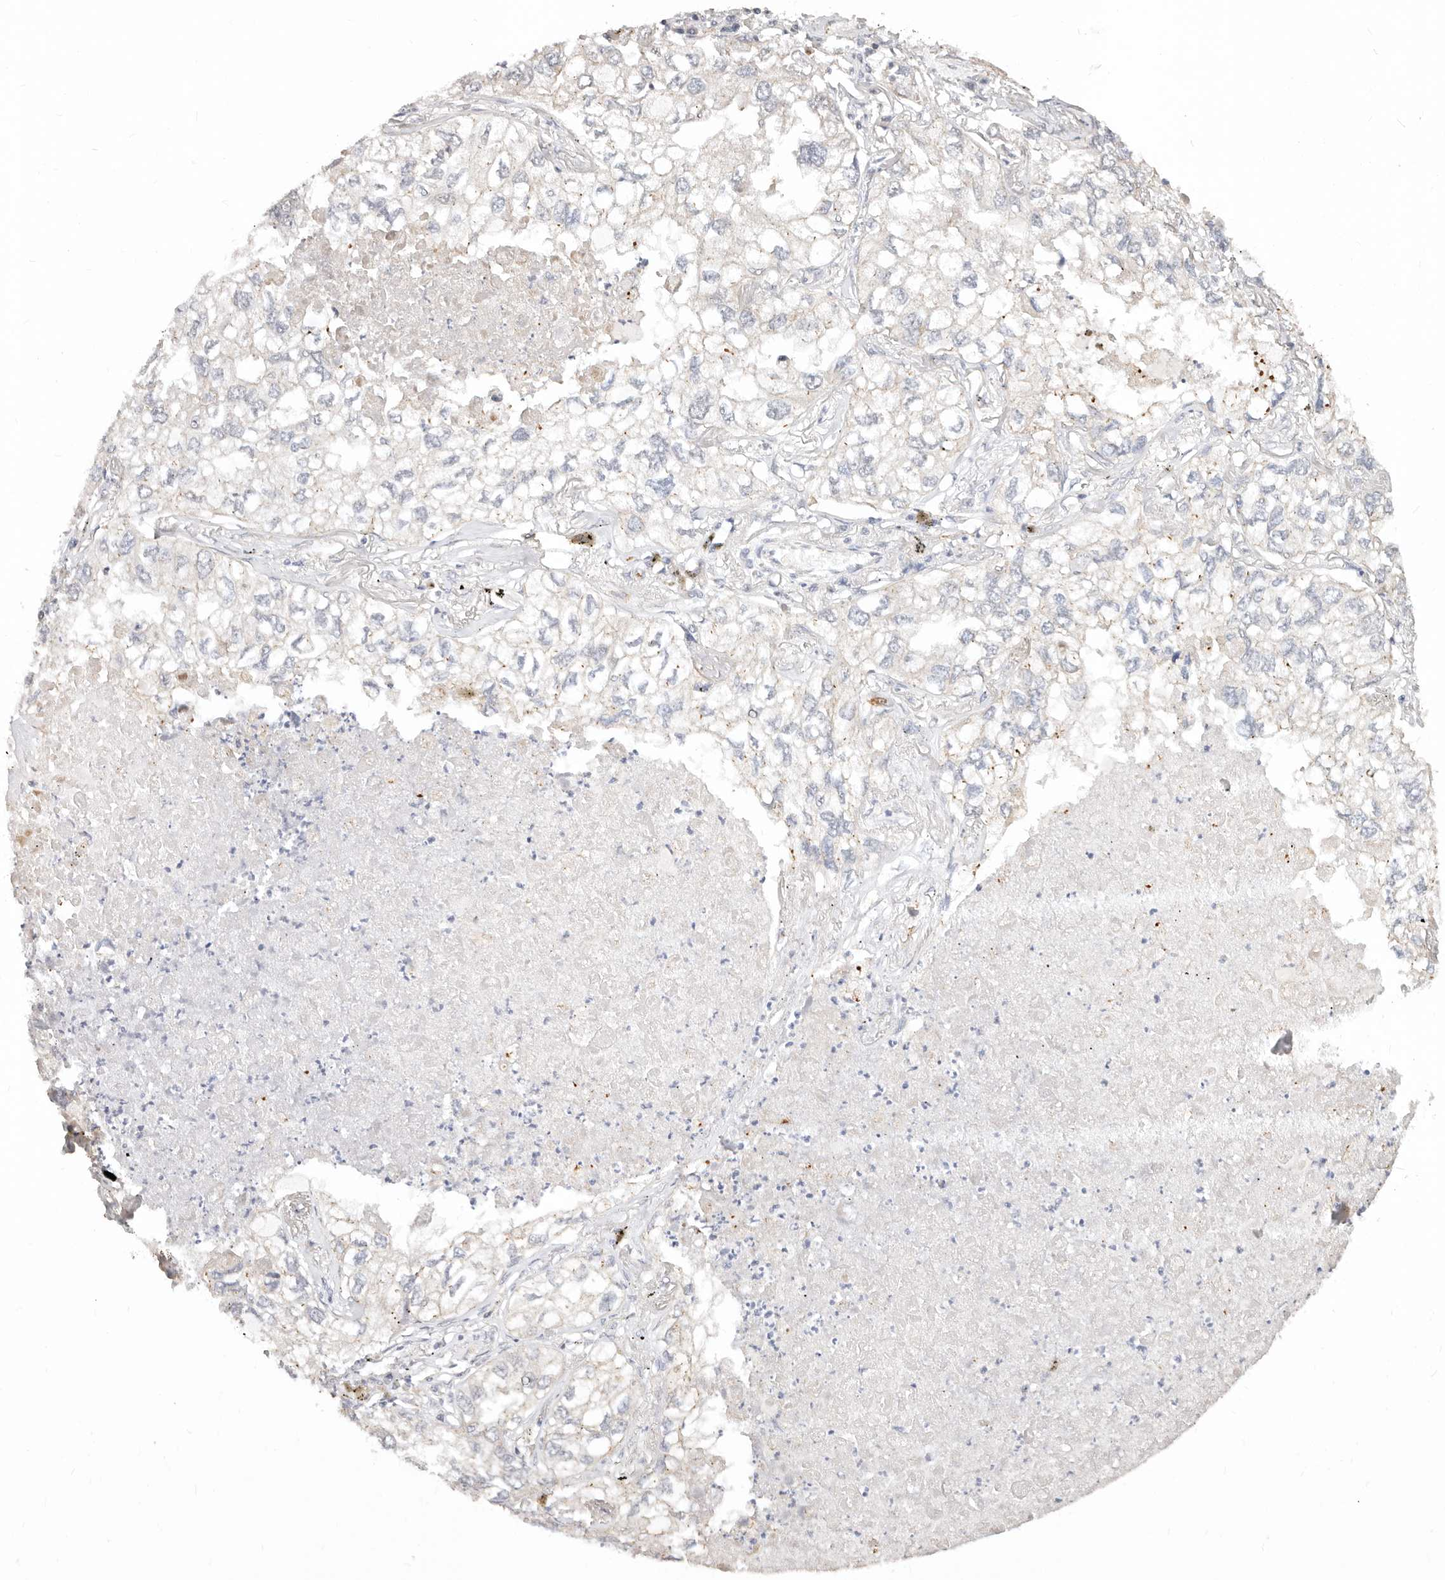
{"staining": {"intensity": "negative", "quantity": "none", "location": "none"}, "tissue": "lung cancer", "cell_type": "Tumor cells", "image_type": "cancer", "snomed": [{"axis": "morphology", "description": "Adenocarcinoma, NOS"}, {"axis": "topography", "description": "Lung"}], "caption": "Histopathology image shows no protein positivity in tumor cells of lung cancer (adenocarcinoma) tissue.", "gene": "ZRANB1", "patient": {"sex": "male", "age": 65}}